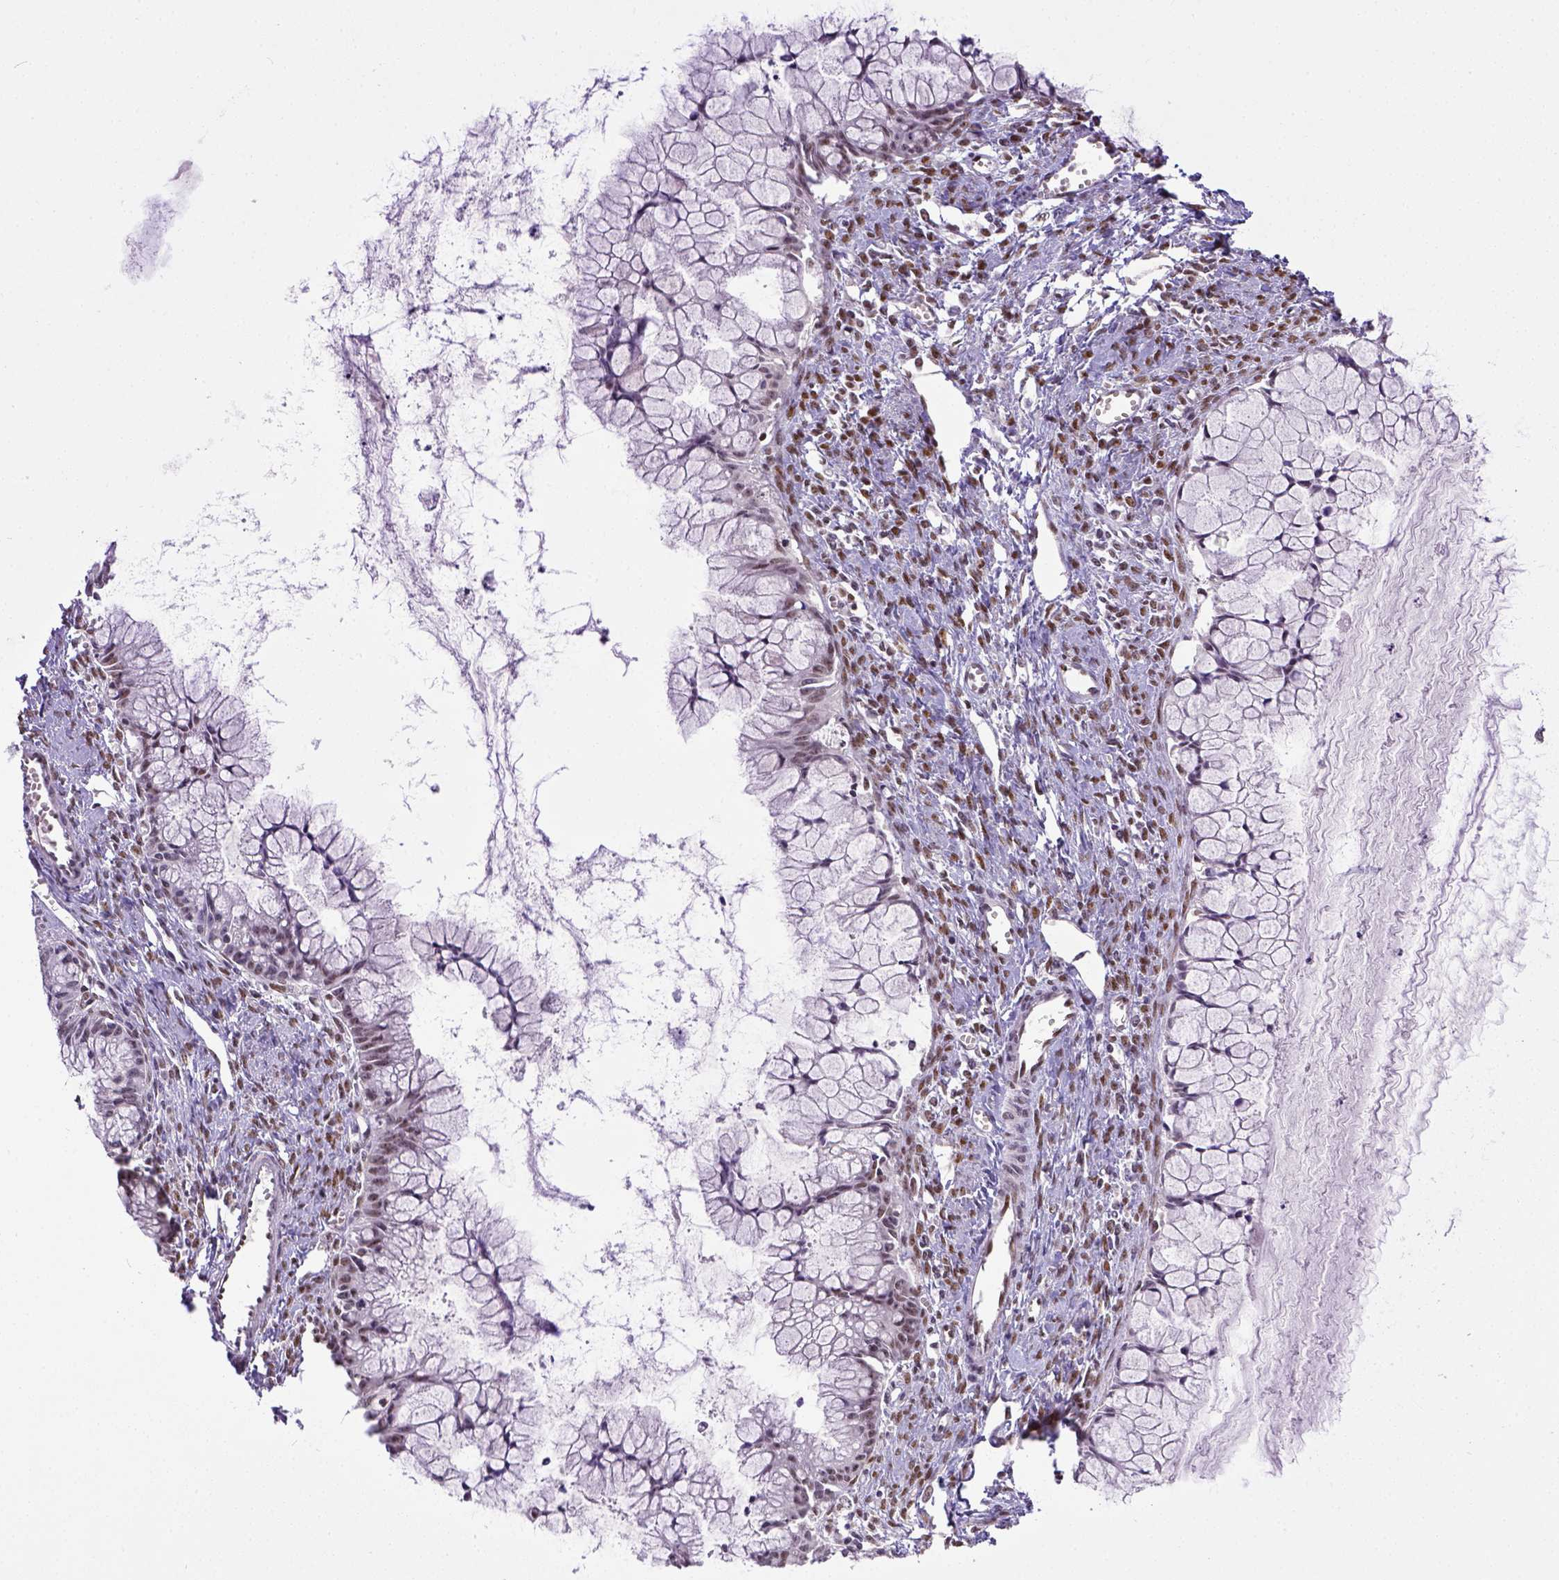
{"staining": {"intensity": "moderate", "quantity": ">75%", "location": "nuclear"}, "tissue": "ovarian cancer", "cell_type": "Tumor cells", "image_type": "cancer", "snomed": [{"axis": "morphology", "description": "Cystadenocarcinoma, mucinous, NOS"}, {"axis": "topography", "description": "Ovary"}], "caption": "A high-resolution photomicrograph shows IHC staining of mucinous cystadenocarcinoma (ovarian), which displays moderate nuclear expression in about >75% of tumor cells.", "gene": "ERCC1", "patient": {"sex": "female", "age": 41}}